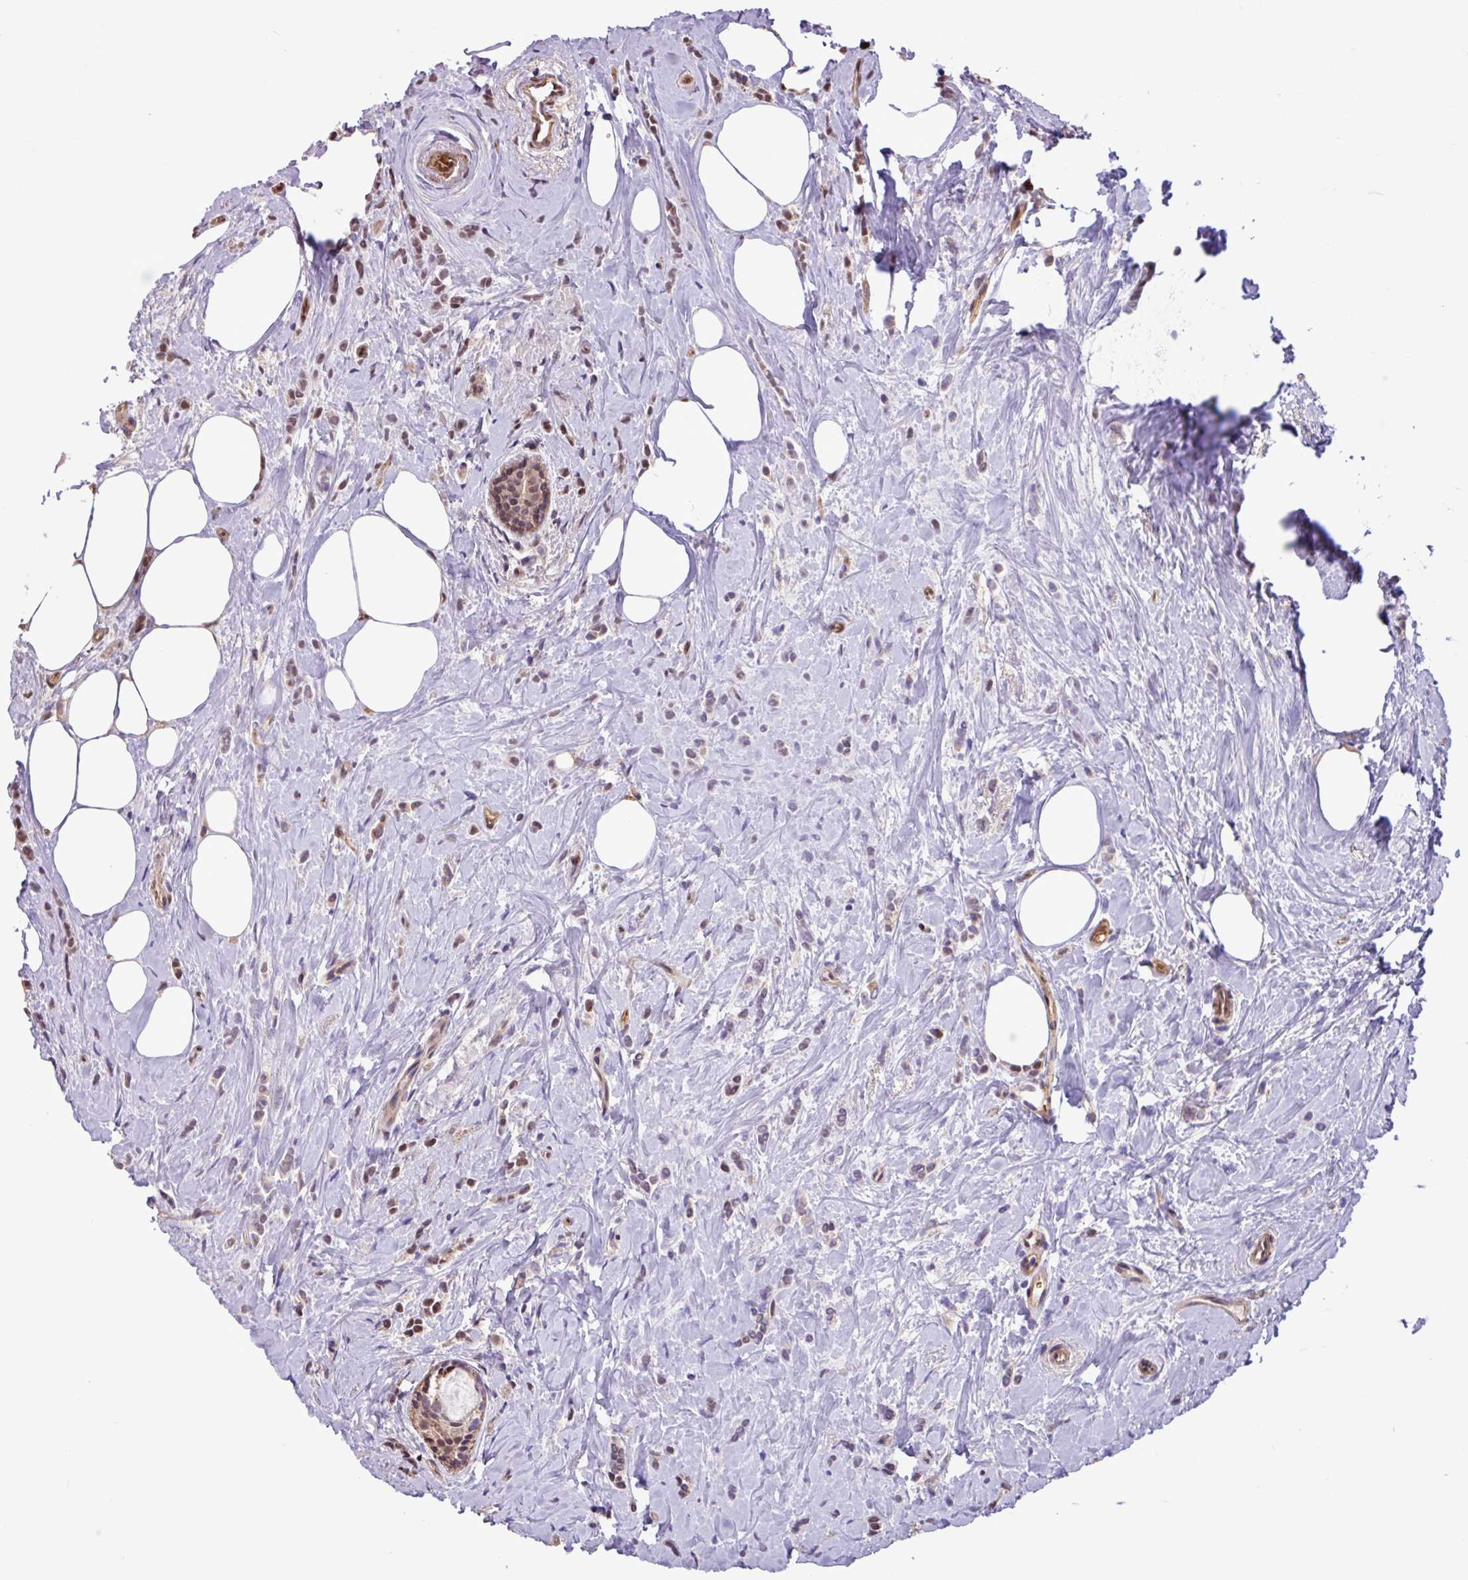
{"staining": {"intensity": "moderate", "quantity": "25%-75%", "location": "nuclear"}, "tissue": "breast cancer", "cell_type": "Tumor cells", "image_type": "cancer", "snomed": [{"axis": "morphology", "description": "Lobular carcinoma"}, {"axis": "topography", "description": "Breast"}], "caption": "High-power microscopy captured an immunohistochemistry photomicrograph of lobular carcinoma (breast), revealing moderate nuclear positivity in about 25%-75% of tumor cells. (IHC, brightfield microscopy, high magnification).", "gene": "CHST11", "patient": {"sex": "female", "age": 84}}